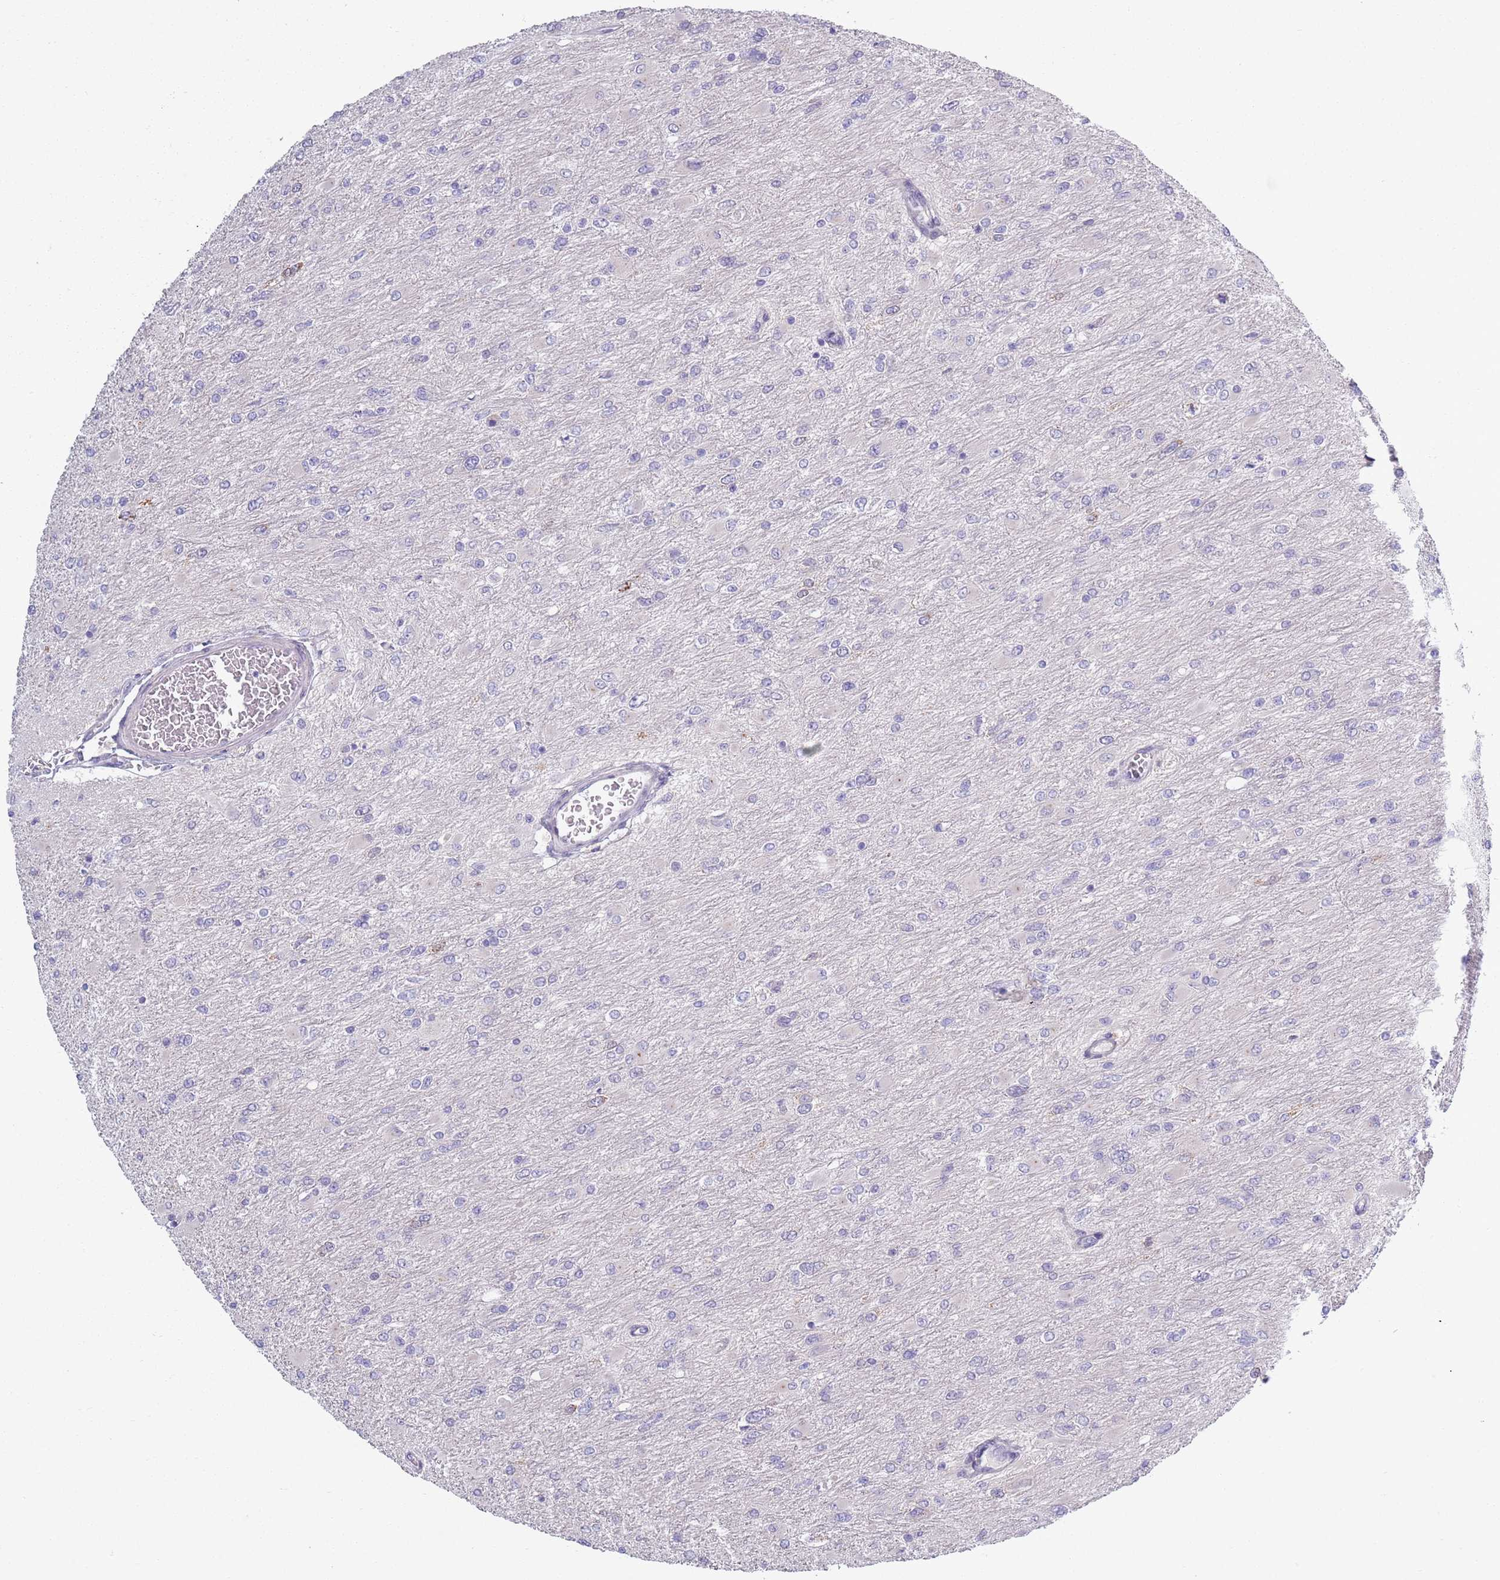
{"staining": {"intensity": "negative", "quantity": "none", "location": "none"}, "tissue": "glioma", "cell_type": "Tumor cells", "image_type": "cancer", "snomed": [{"axis": "morphology", "description": "Glioma, malignant, High grade"}, {"axis": "topography", "description": "Cerebral cortex"}], "caption": "Photomicrograph shows no significant protein expression in tumor cells of glioma.", "gene": "LTB", "patient": {"sex": "female", "age": 36}}